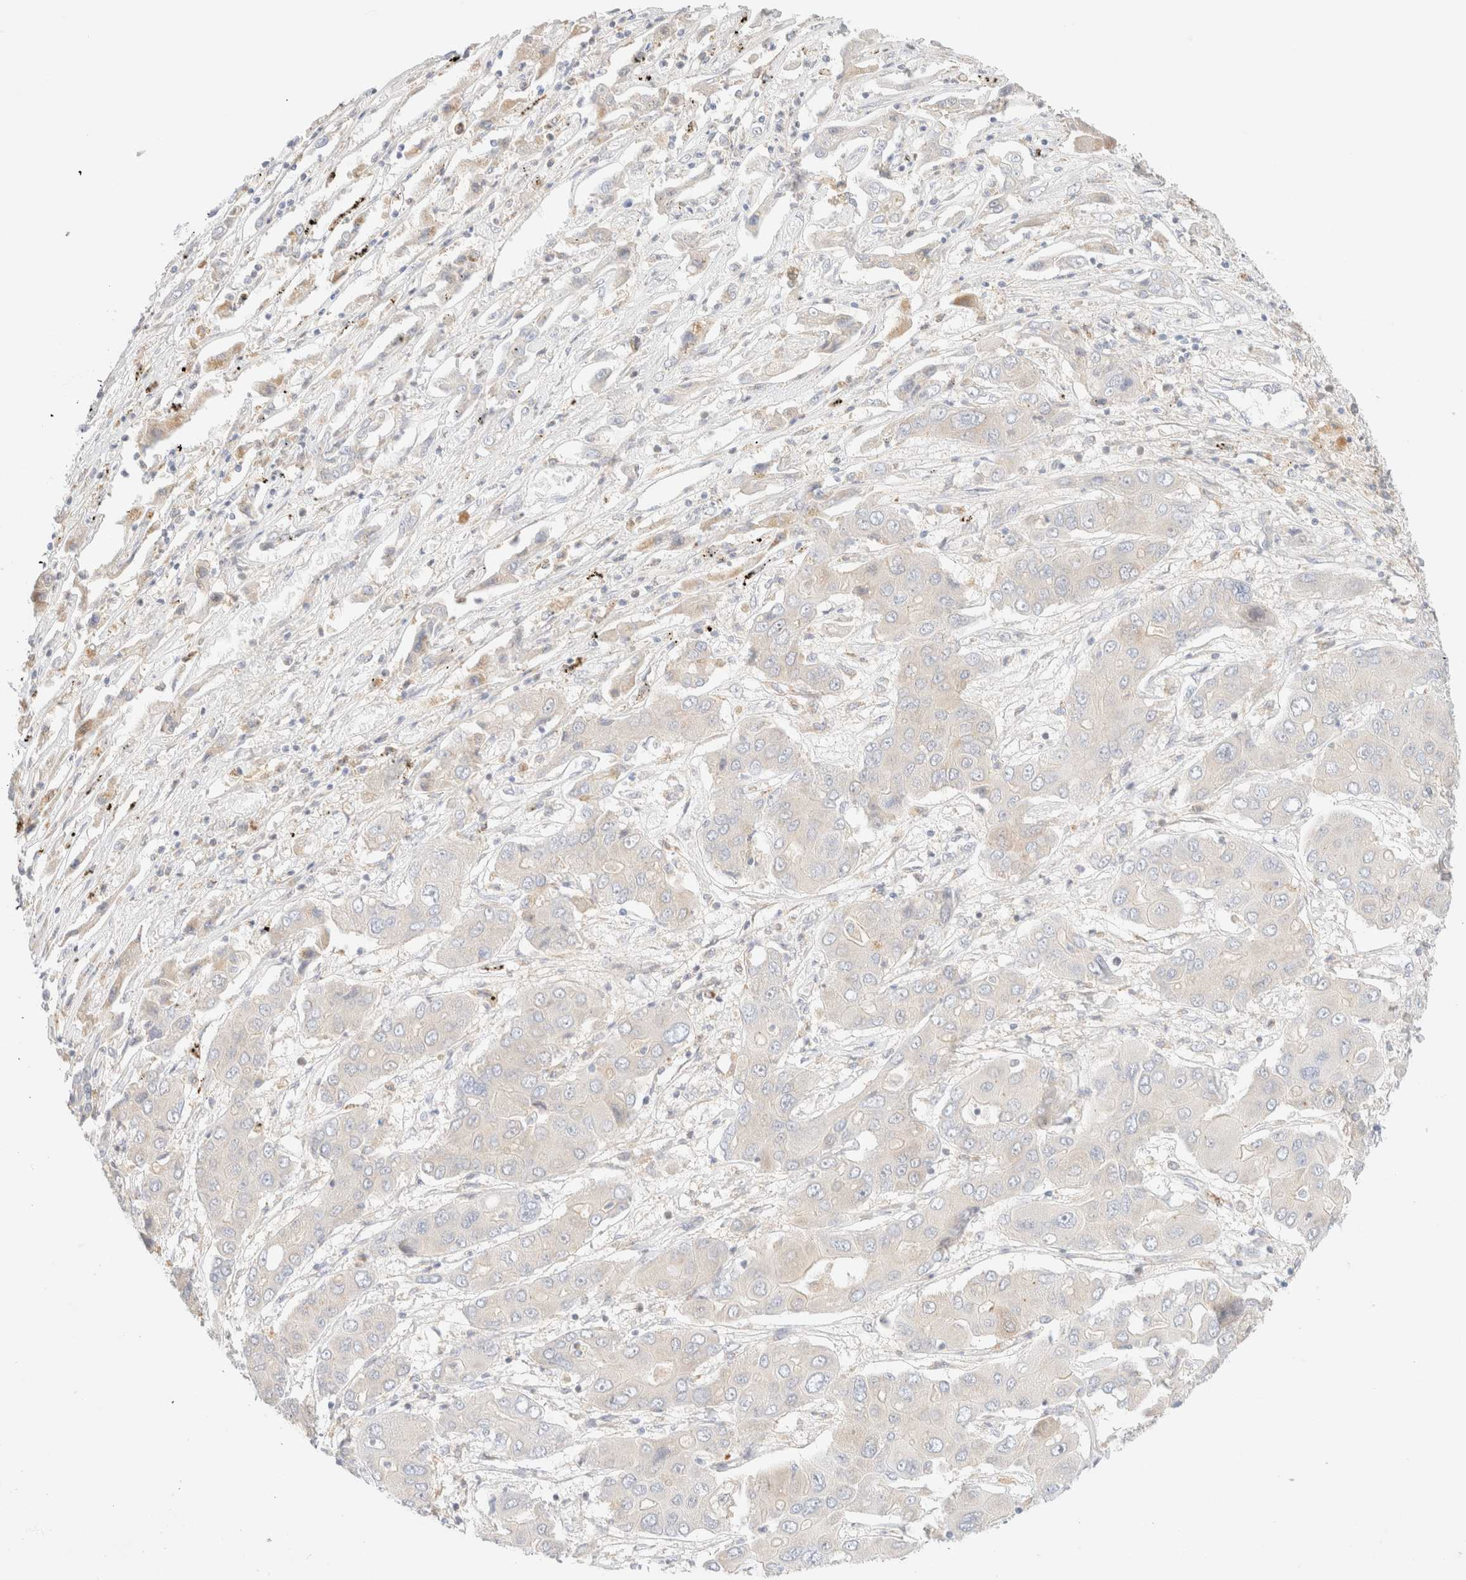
{"staining": {"intensity": "negative", "quantity": "none", "location": "none"}, "tissue": "liver cancer", "cell_type": "Tumor cells", "image_type": "cancer", "snomed": [{"axis": "morphology", "description": "Cholangiocarcinoma"}, {"axis": "topography", "description": "Liver"}], "caption": "Immunohistochemical staining of human cholangiocarcinoma (liver) demonstrates no significant staining in tumor cells. (Brightfield microscopy of DAB (3,3'-diaminobenzidine) immunohistochemistry (IHC) at high magnification).", "gene": "SARM1", "patient": {"sex": "male", "age": 67}}